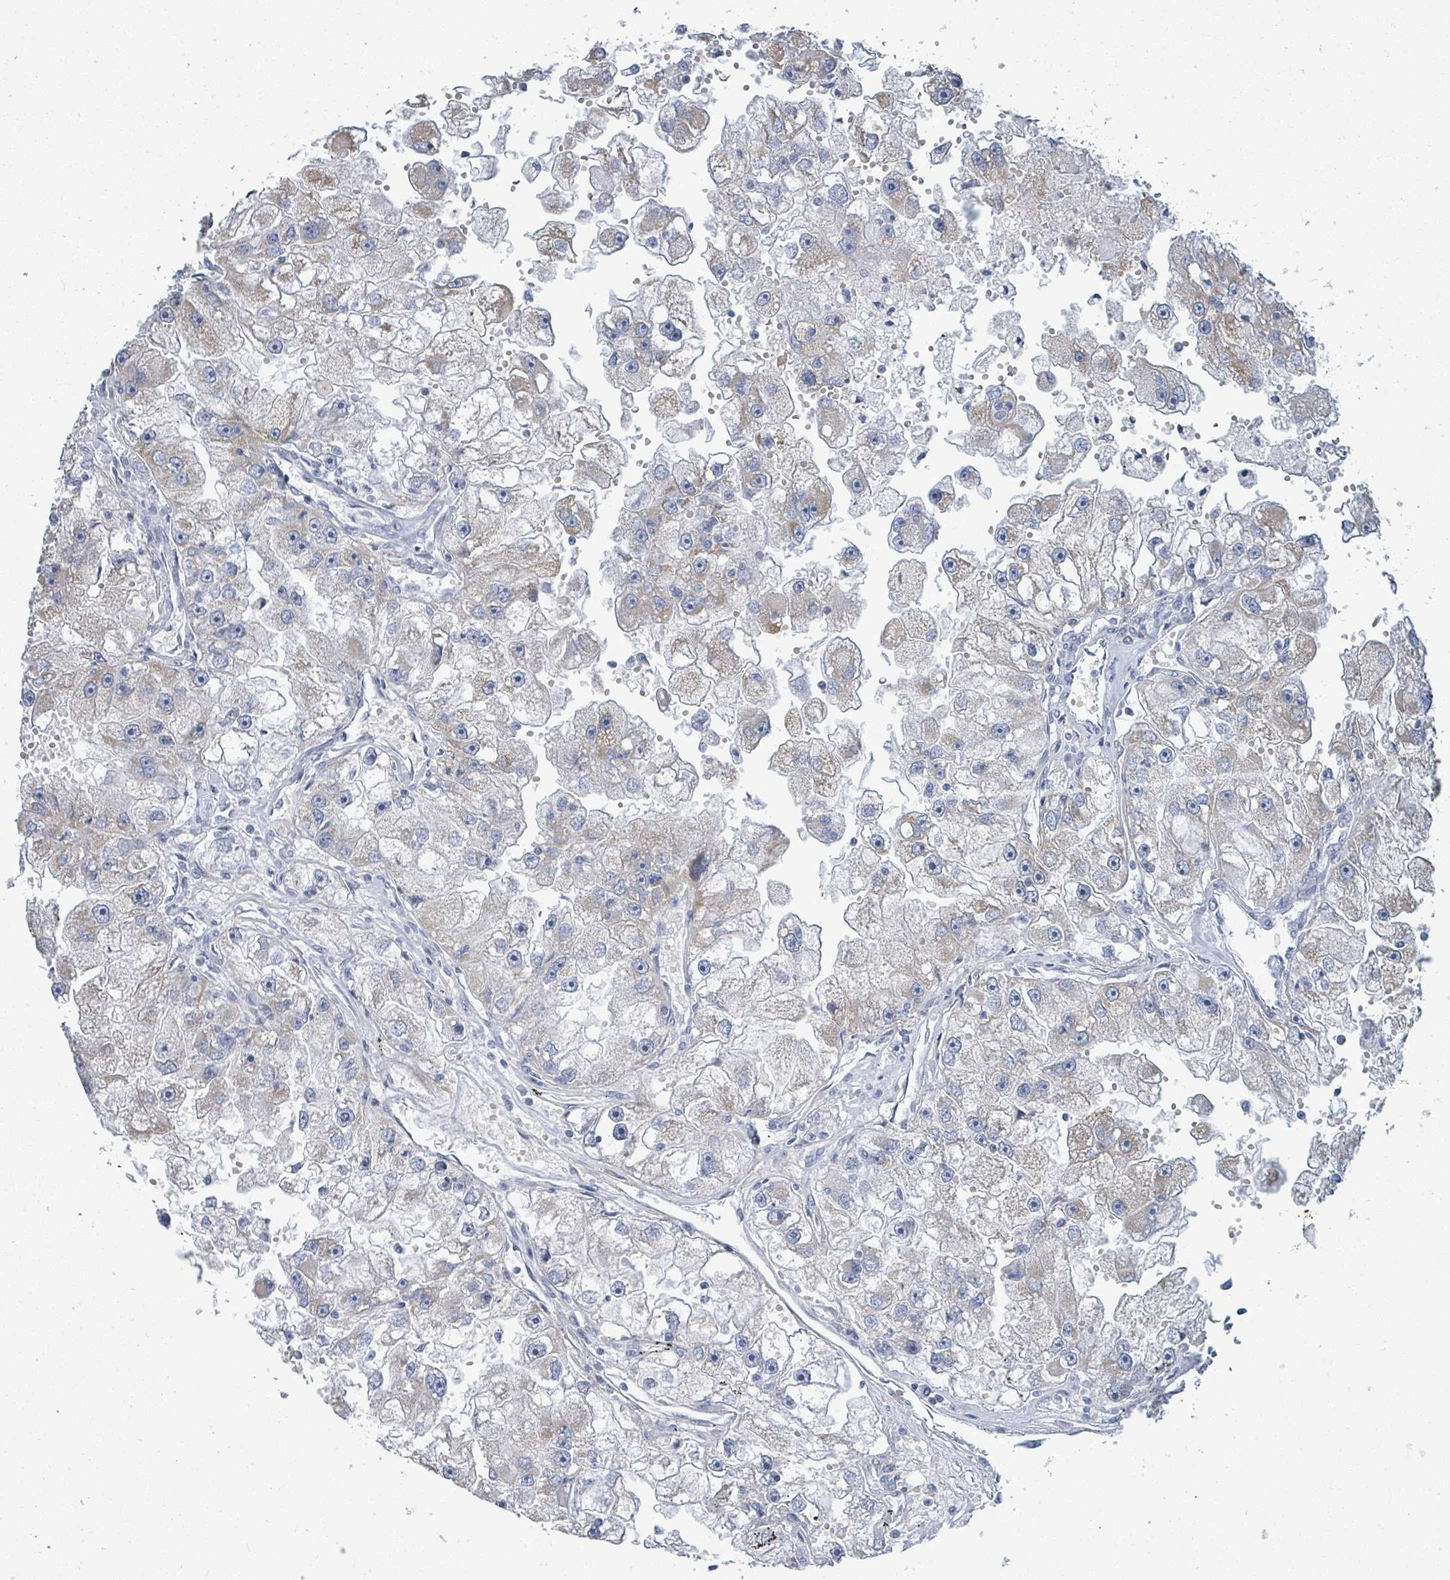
{"staining": {"intensity": "weak", "quantity": "25%-75%", "location": "cytoplasmic/membranous"}, "tissue": "renal cancer", "cell_type": "Tumor cells", "image_type": "cancer", "snomed": [{"axis": "morphology", "description": "Adenocarcinoma, NOS"}, {"axis": "topography", "description": "Kidney"}], "caption": "Renal cancer stained for a protein displays weak cytoplasmic/membranous positivity in tumor cells. (DAB (3,3'-diaminobenzidine) = brown stain, brightfield microscopy at high magnification).", "gene": "ZFPM1", "patient": {"sex": "male", "age": 63}}